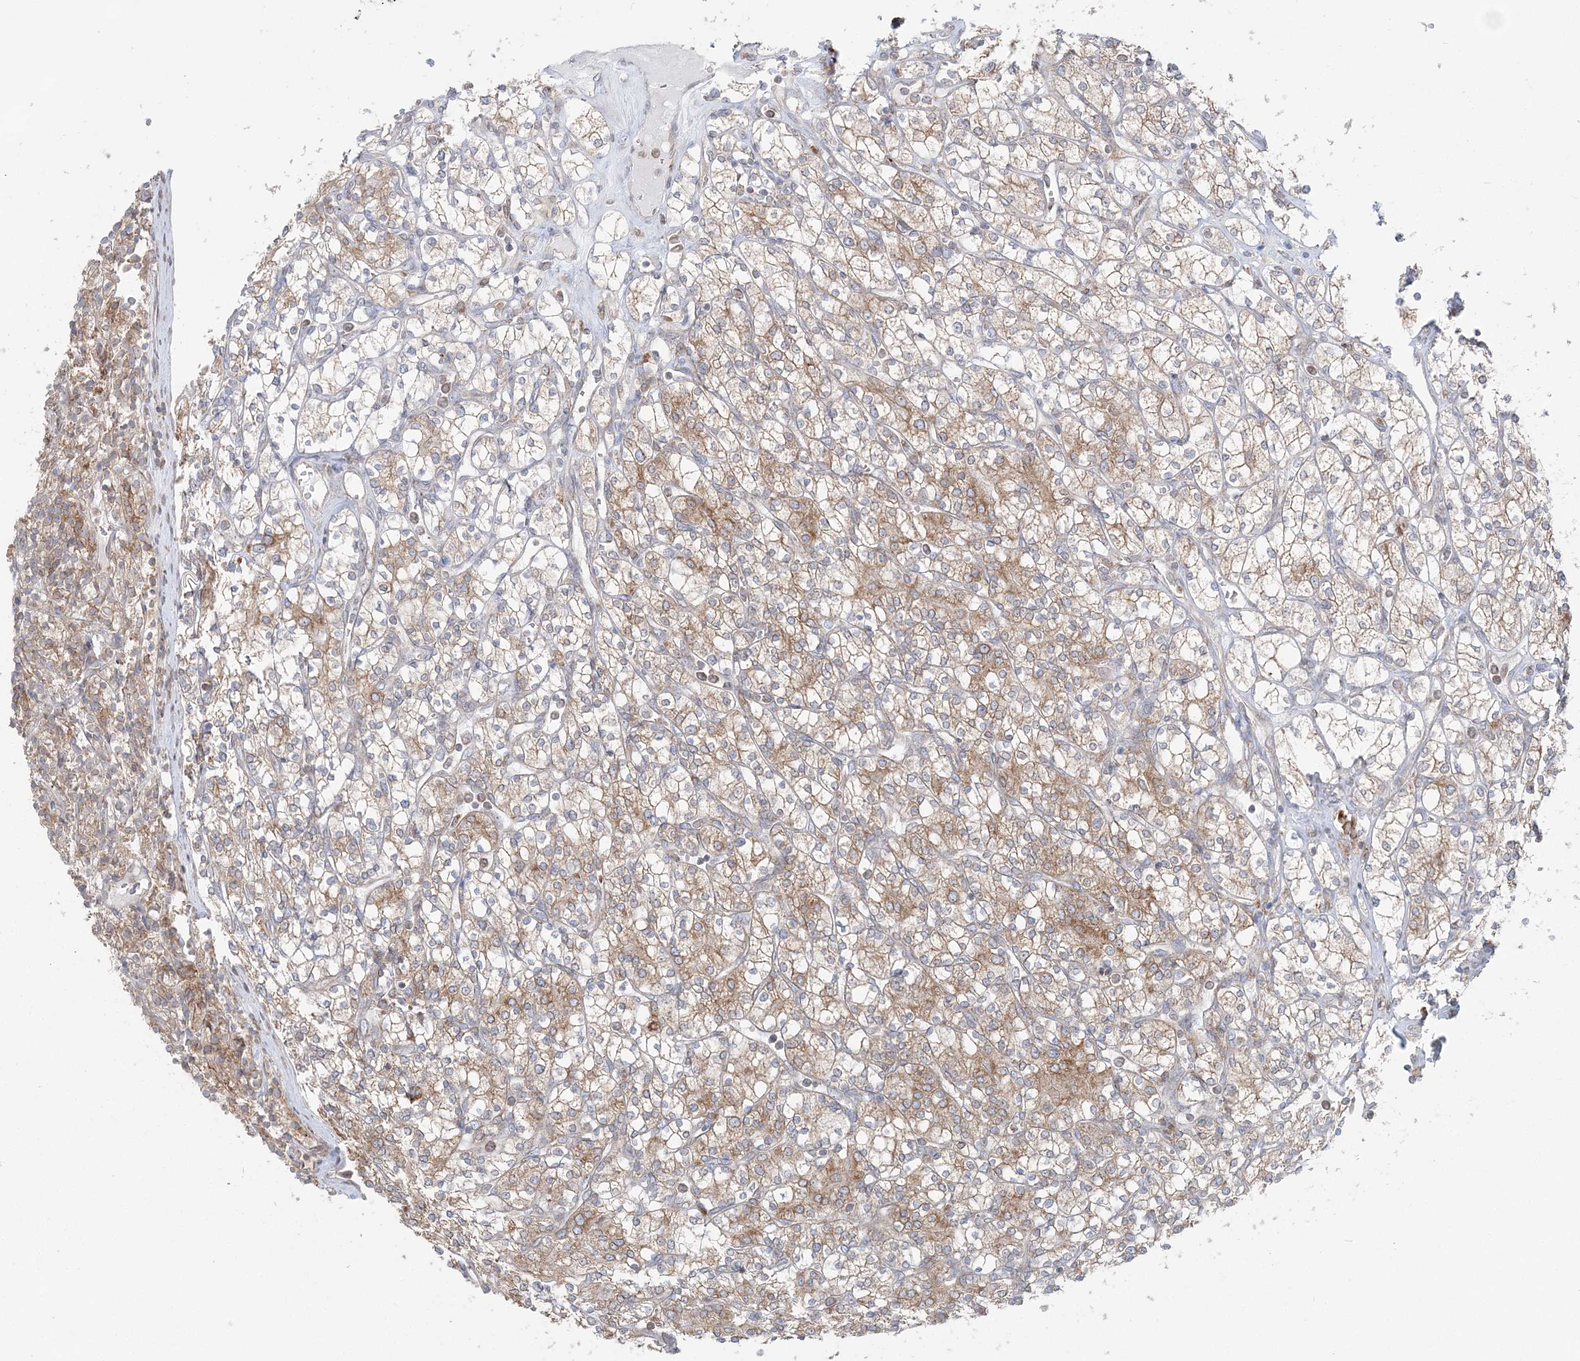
{"staining": {"intensity": "moderate", "quantity": "25%-75%", "location": "cytoplasmic/membranous"}, "tissue": "renal cancer", "cell_type": "Tumor cells", "image_type": "cancer", "snomed": [{"axis": "morphology", "description": "Adenocarcinoma, NOS"}, {"axis": "topography", "description": "Kidney"}], "caption": "A micrograph of human adenocarcinoma (renal) stained for a protein displays moderate cytoplasmic/membranous brown staining in tumor cells.", "gene": "TMED10", "patient": {"sex": "male", "age": 77}}